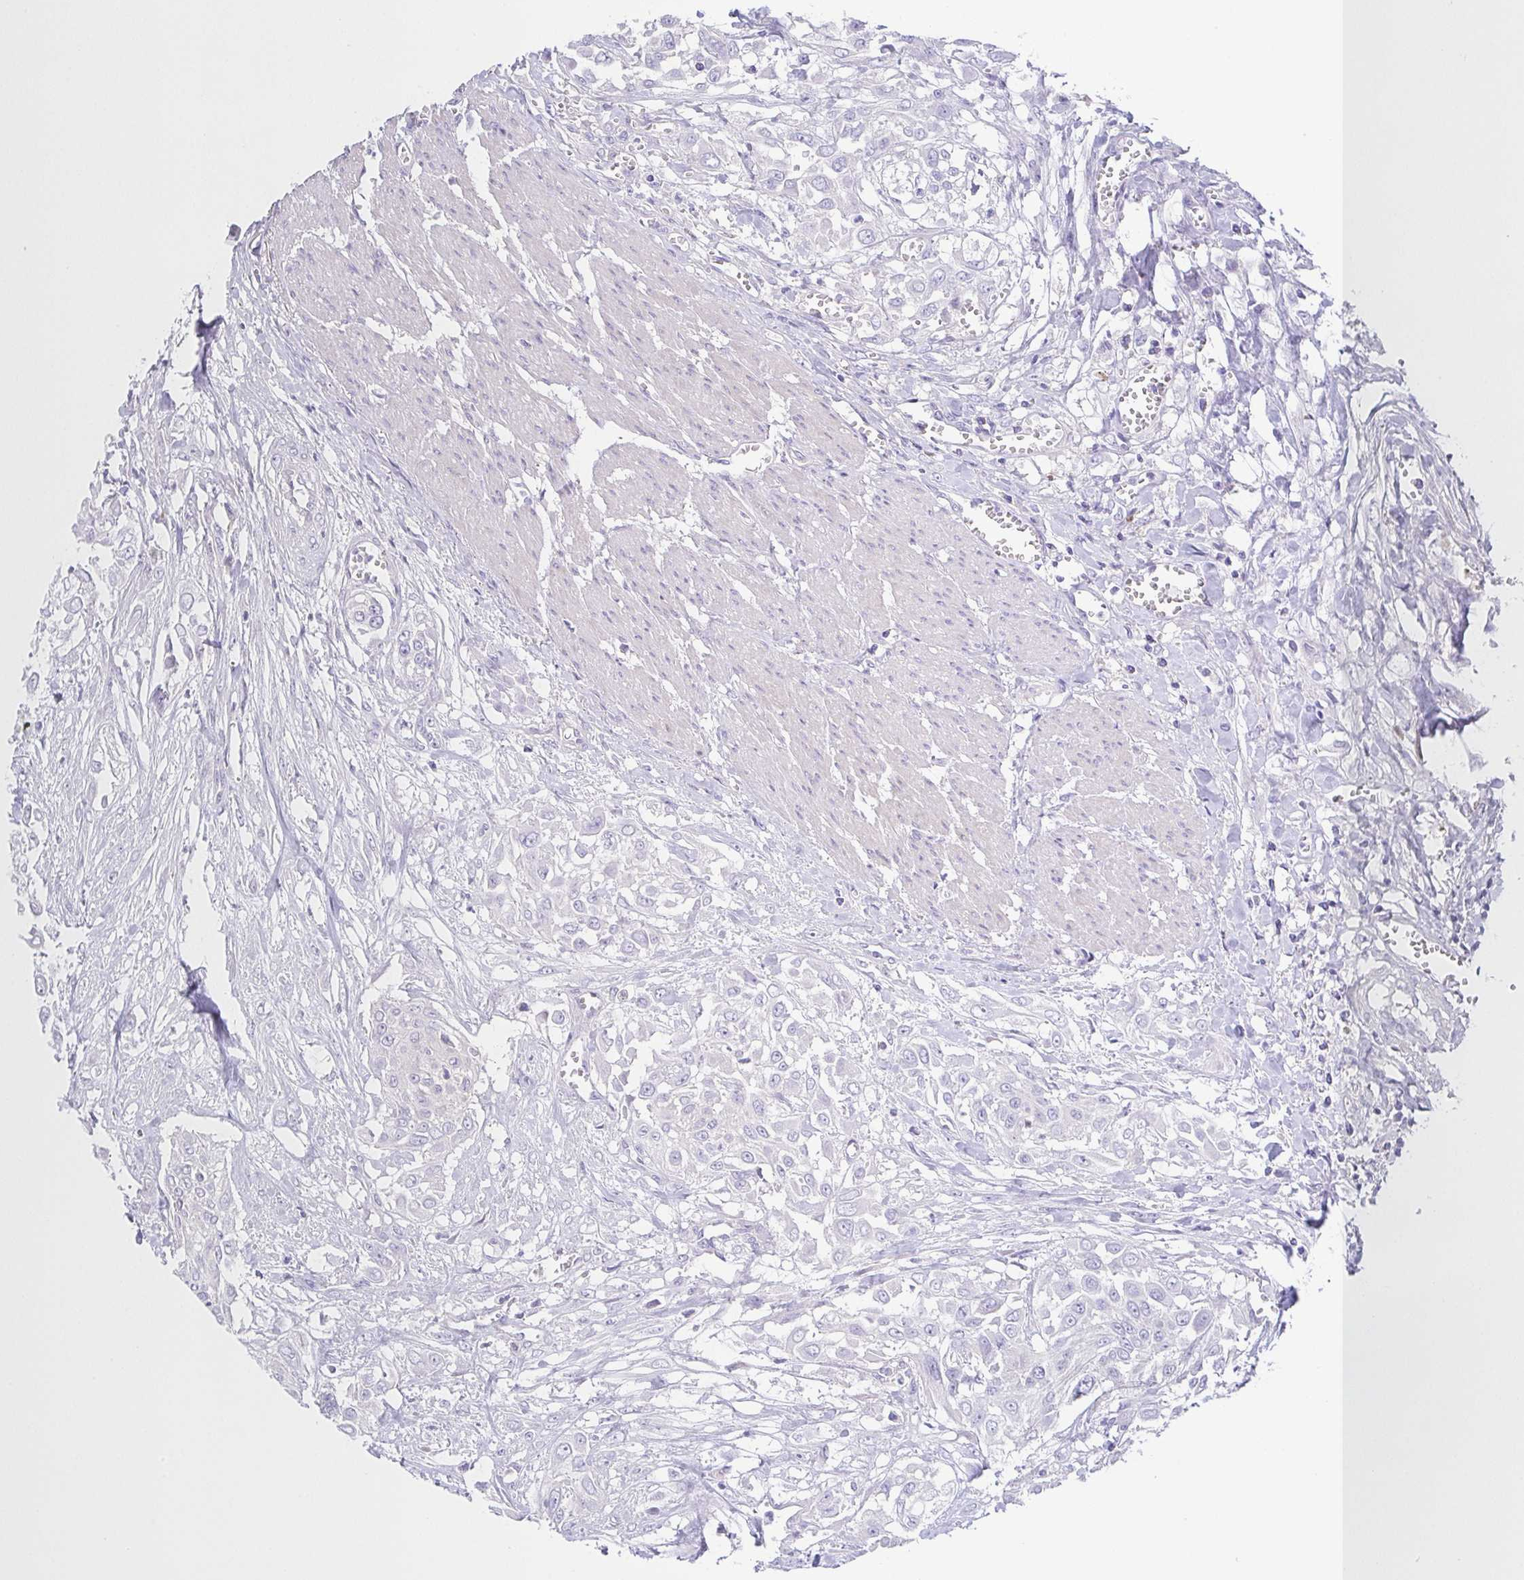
{"staining": {"intensity": "negative", "quantity": "none", "location": "none"}, "tissue": "urothelial cancer", "cell_type": "Tumor cells", "image_type": "cancer", "snomed": [{"axis": "morphology", "description": "Urothelial carcinoma, High grade"}, {"axis": "topography", "description": "Urinary bladder"}], "caption": "This is a histopathology image of immunohistochemistry (IHC) staining of urothelial cancer, which shows no expression in tumor cells. Nuclei are stained in blue.", "gene": "PKDREJ", "patient": {"sex": "male", "age": 57}}